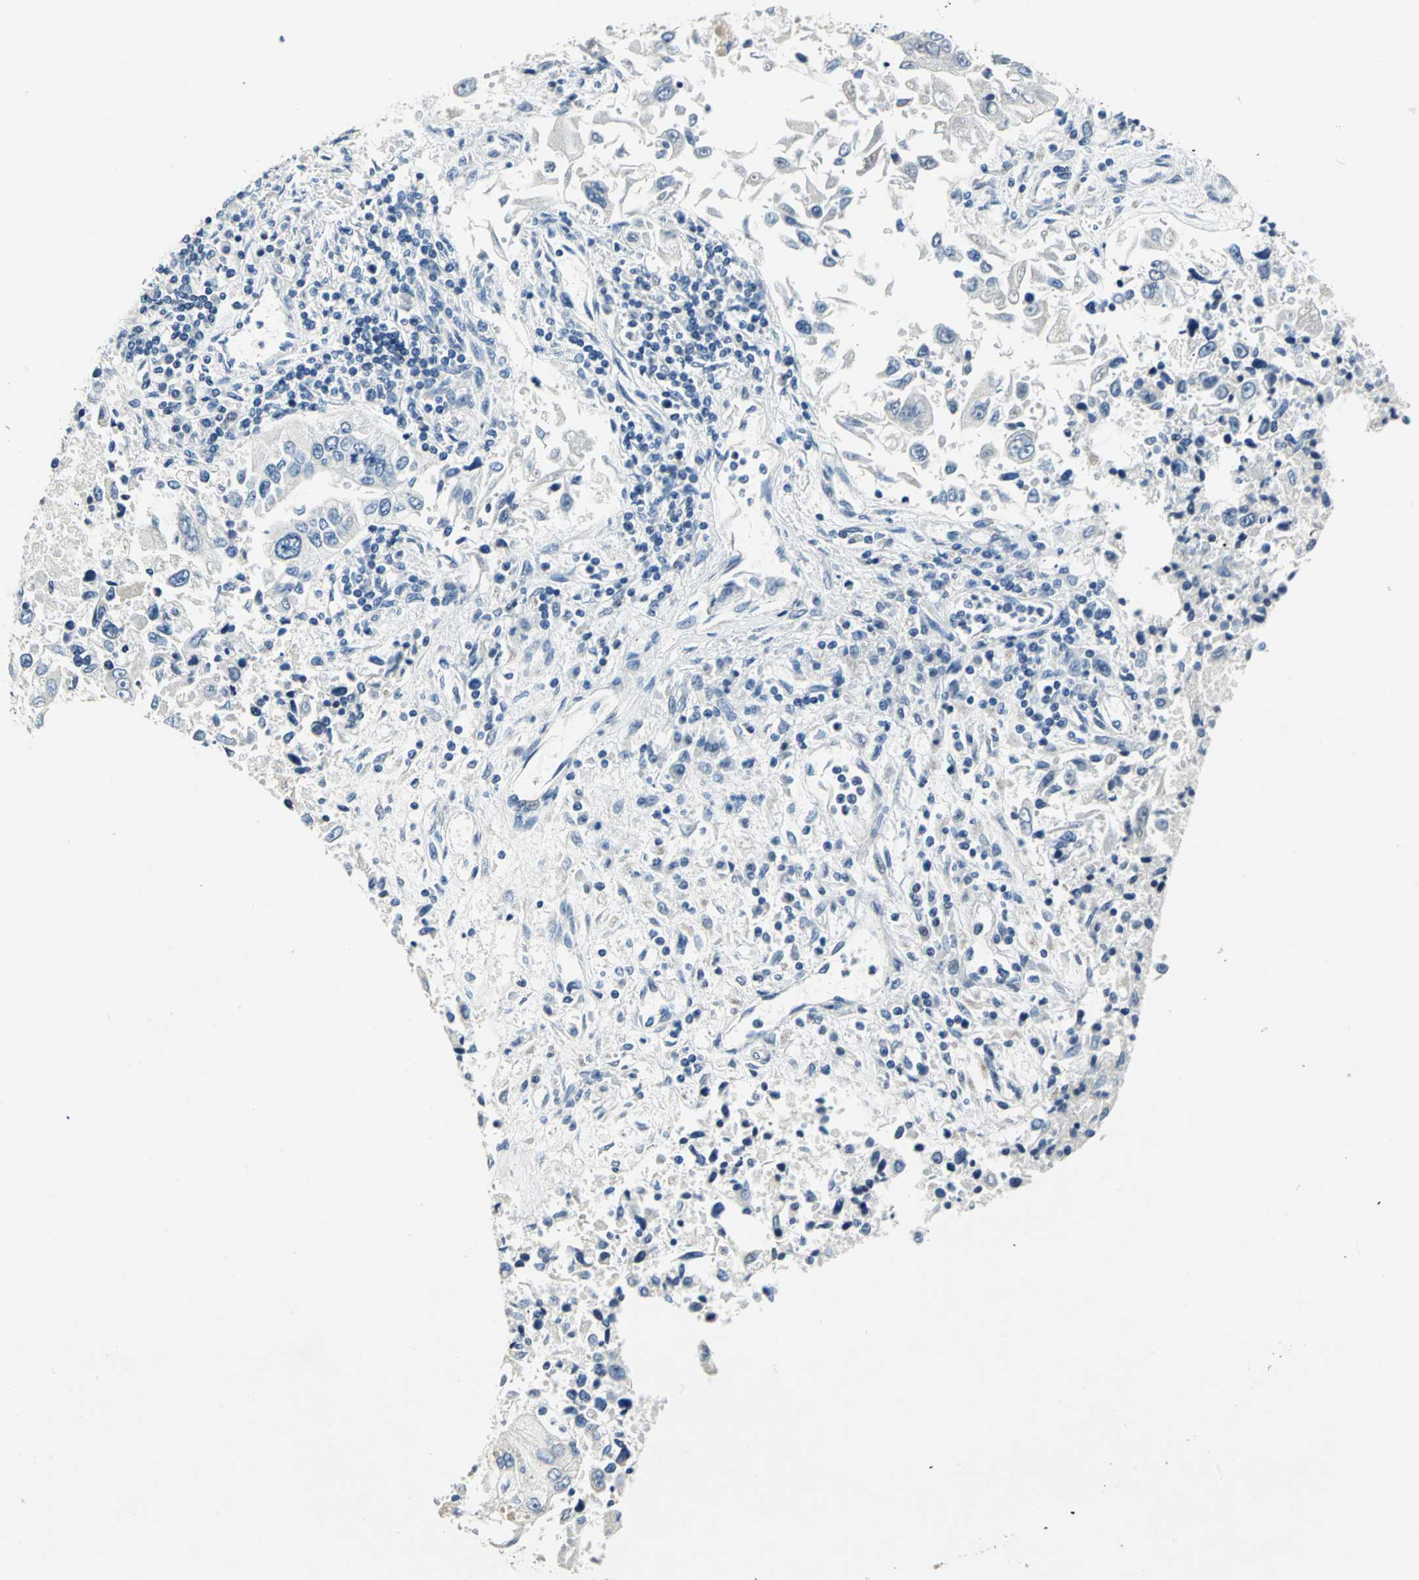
{"staining": {"intensity": "negative", "quantity": "none", "location": "none"}, "tissue": "lung cancer", "cell_type": "Tumor cells", "image_type": "cancer", "snomed": [{"axis": "morphology", "description": "Adenocarcinoma, NOS"}, {"axis": "topography", "description": "Lung"}], "caption": "Lung cancer stained for a protein using immunohistochemistry (IHC) displays no positivity tumor cells.", "gene": "RAD17", "patient": {"sex": "male", "age": 84}}